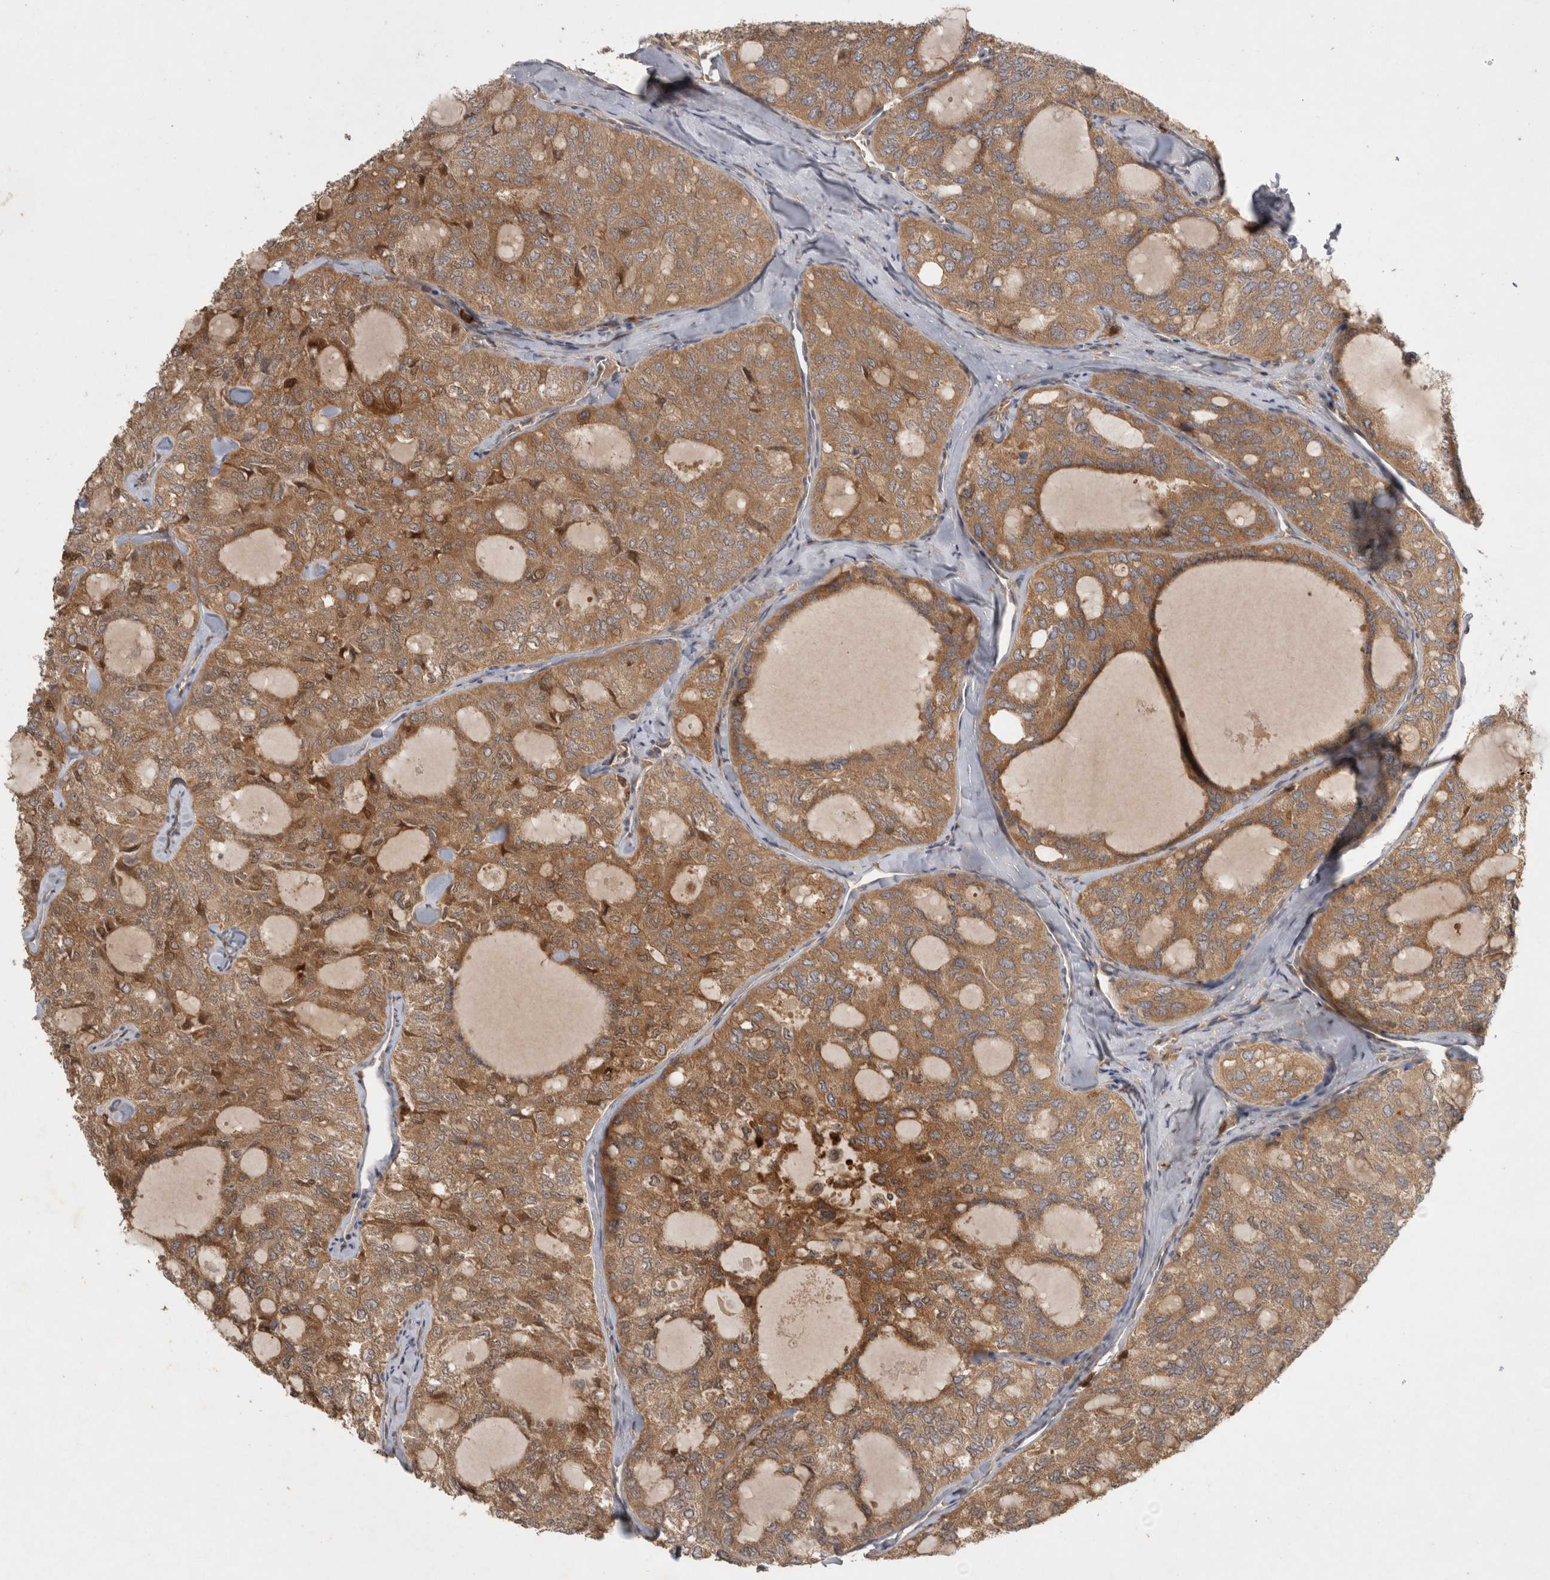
{"staining": {"intensity": "moderate", "quantity": ">75%", "location": "cytoplasmic/membranous,nuclear"}, "tissue": "thyroid cancer", "cell_type": "Tumor cells", "image_type": "cancer", "snomed": [{"axis": "morphology", "description": "Follicular adenoma carcinoma, NOS"}, {"axis": "topography", "description": "Thyroid gland"}], "caption": "High-magnification brightfield microscopy of thyroid cancer (follicular adenoma carcinoma) stained with DAB (brown) and counterstained with hematoxylin (blue). tumor cells exhibit moderate cytoplasmic/membranous and nuclear positivity is appreciated in approximately>75% of cells. (brown staining indicates protein expression, while blue staining denotes nuclei).", "gene": "VEPH1", "patient": {"sex": "male", "age": 75}}